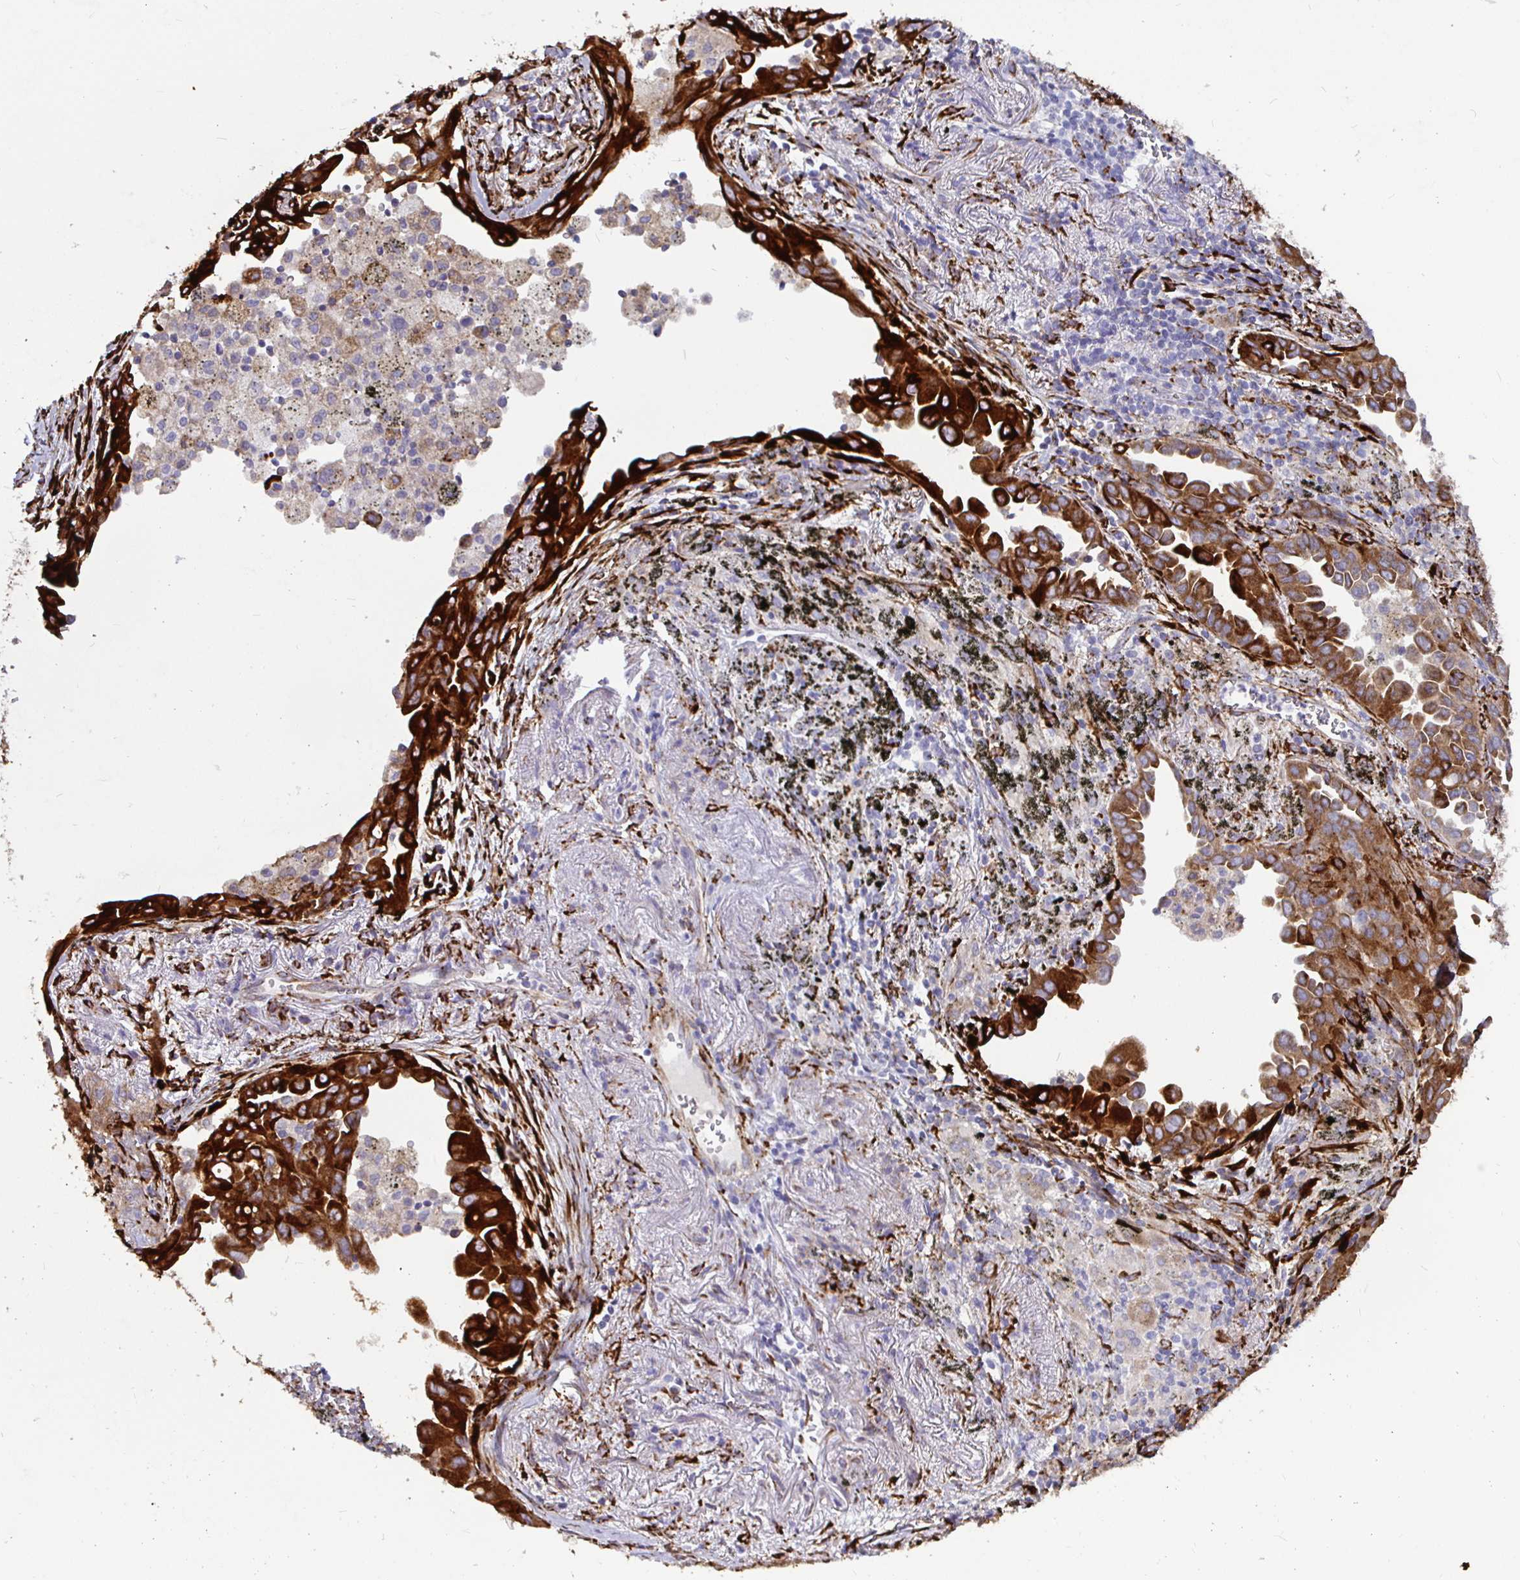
{"staining": {"intensity": "strong", "quantity": ">75%", "location": "cytoplasmic/membranous"}, "tissue": "lung cancer", "cell_type": "Tumor cells", "image_type": "cancer", "snomed": [{"axis": "morphology", "description": "Adenocarcinoma, NOS"}, {"axis": "topography", "description": "Lung"}], "caption": "Immunohistochemistry (IHC) of adenocarcinoma (lung) reveals high levels of strong cytoplasmic/membranous positivity in about >75% of tumor cells. The protein is shown in brown color, while the nuclei are stained blue.", "gene": "P4HA2", "patient": {"sex": "male", "age": 68}}